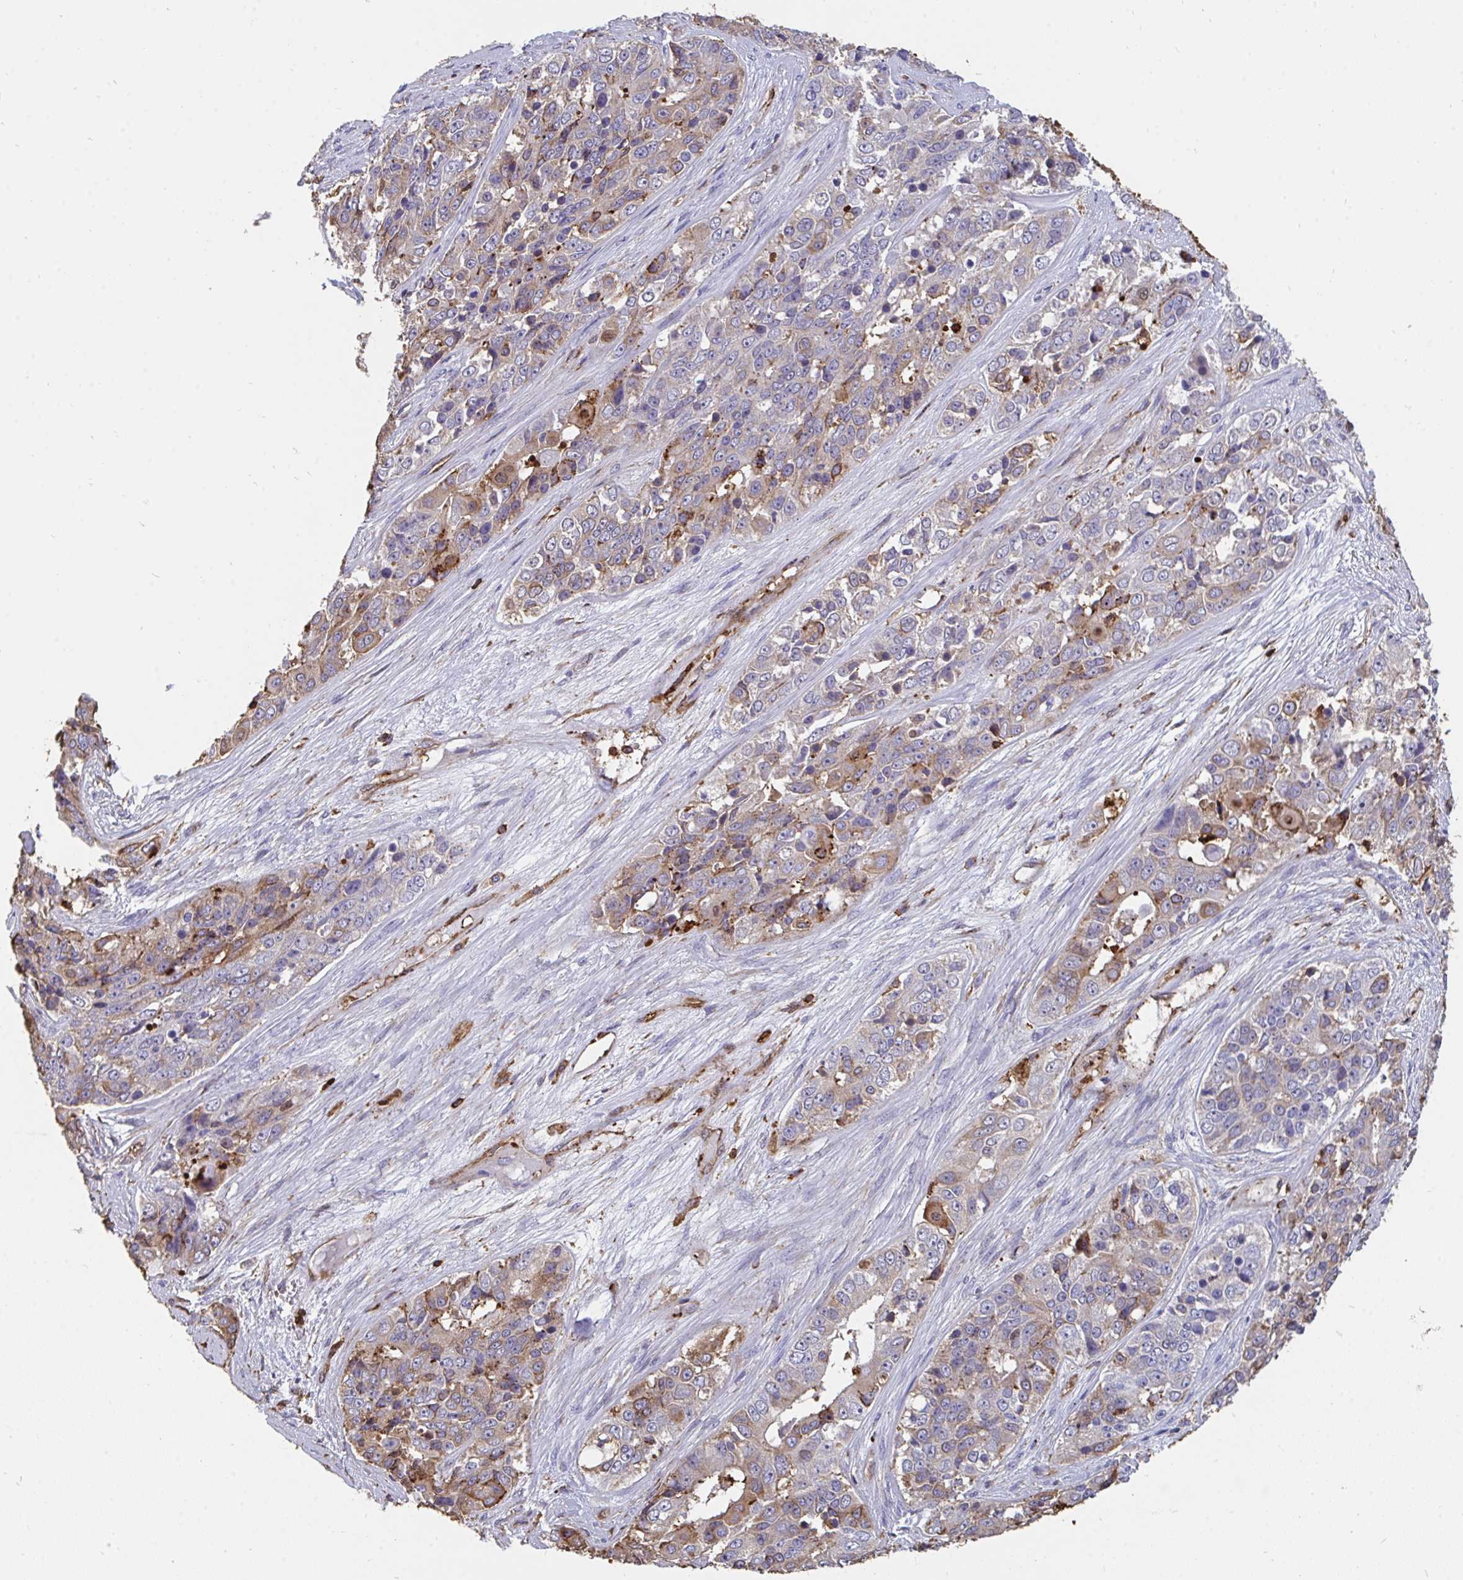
{"staining": {"intensity": "moderate", "quantity": "25%-75%", "location": "cytoplasmic/membranous"}, "tissue": "ovarian cancer", "cell_type": "Tumor cells", "image_type": "cancer", "snomed": [{"axis": "morphology", "description": "Carcinoma, endometroid"}, {"axis": "topography", "description": "Ovary"}], "caption": "This photomicrograph demonstrates endometroid carcinoma (ovarian) stained with immunohistochemistry to label a protein in brown. The cytoplasmic/membranous of tumor cells show moderate positivity for the protein. Nuclei are counter-stained blue.", "gene": "CFL1", "patient": {"sex": "female", "age": 51}}